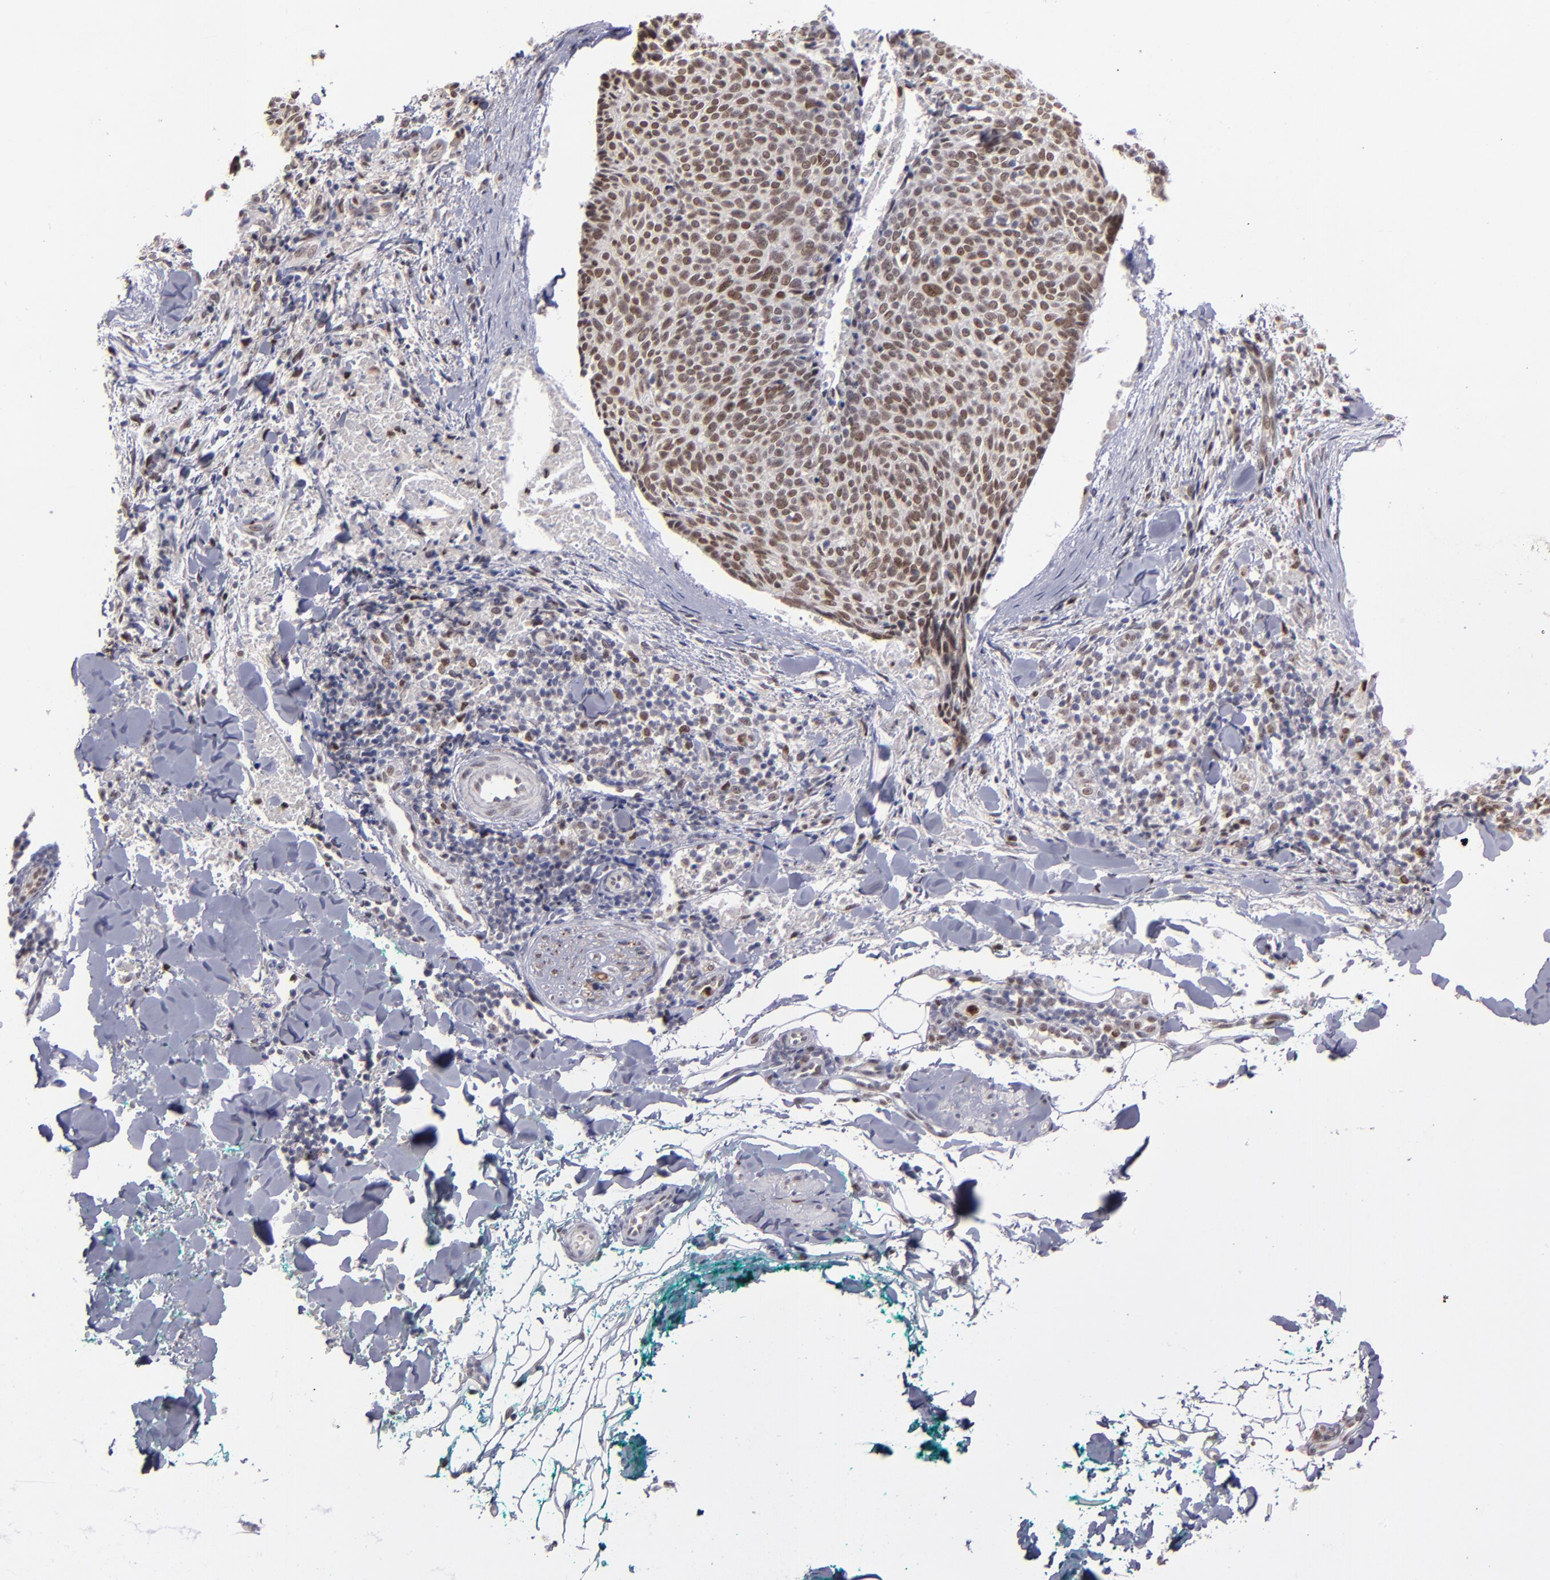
{"staining": {"intensity": "moderate", "quantity": ">75%", "location": "nuclear"}, "tissue": "skin cancer", "cell_type": "Tumor cells", "image_type": "cancer", "snomed": [{"axis": "morphology", "description": "Normal tissue, NOS"}, {"axis": "morphology", "description": "Basal cell carcinoma"}, {"axis": "topography", "description": "Skin"}], "caption": "A micrograph of skin basal cell carcinoma stained for a protein shows moderate nuclear brown staining in tumor cells. (DAB IHC with brightfield microscopy, high magnification).", "gene": "RREB1", "patient": {"sex": "female", "age": 57}}